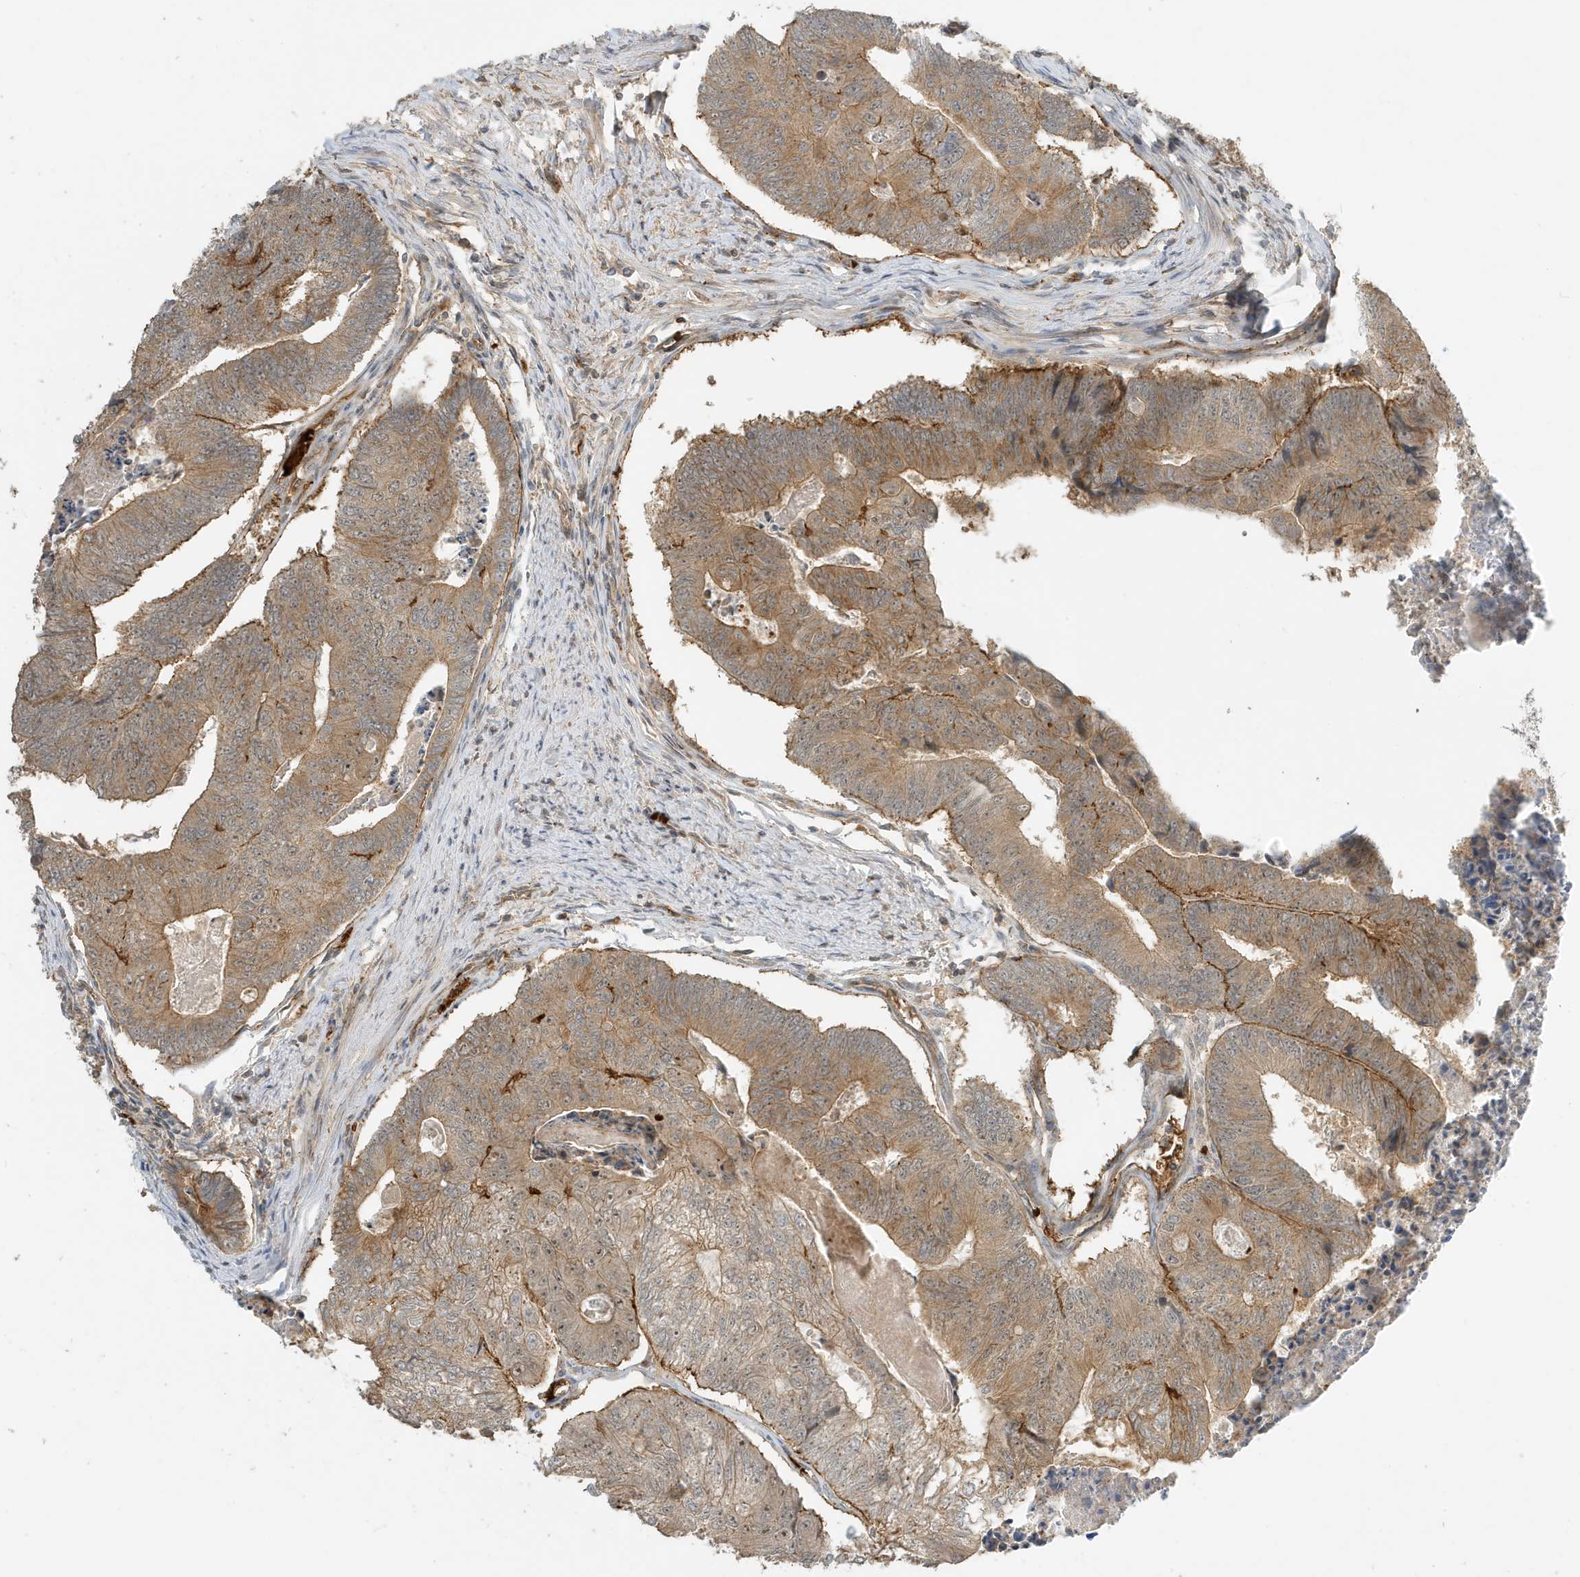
{"staining": {"intensity": "moderate", "quantity": ">75%", "location": "cytoplasmic/membranous"}, "tissue": "colorectal cancer", "cell_type": "Tumor cells", "image_type": "cancer", "snomed": [{"axis": "morphology", "description": "Adenocarcinoma, NOS"}, {"axis": "topography", "description": "Colon"}], "caption": "Protein analysis of colorectal cancer (adenocarcinoma) tissue reveals moderate cytoplasmic/membranous positivity in about >75% of tumor cells.", "gene": "FYCO1", "patient": {"sex": "female", "age": 67}}